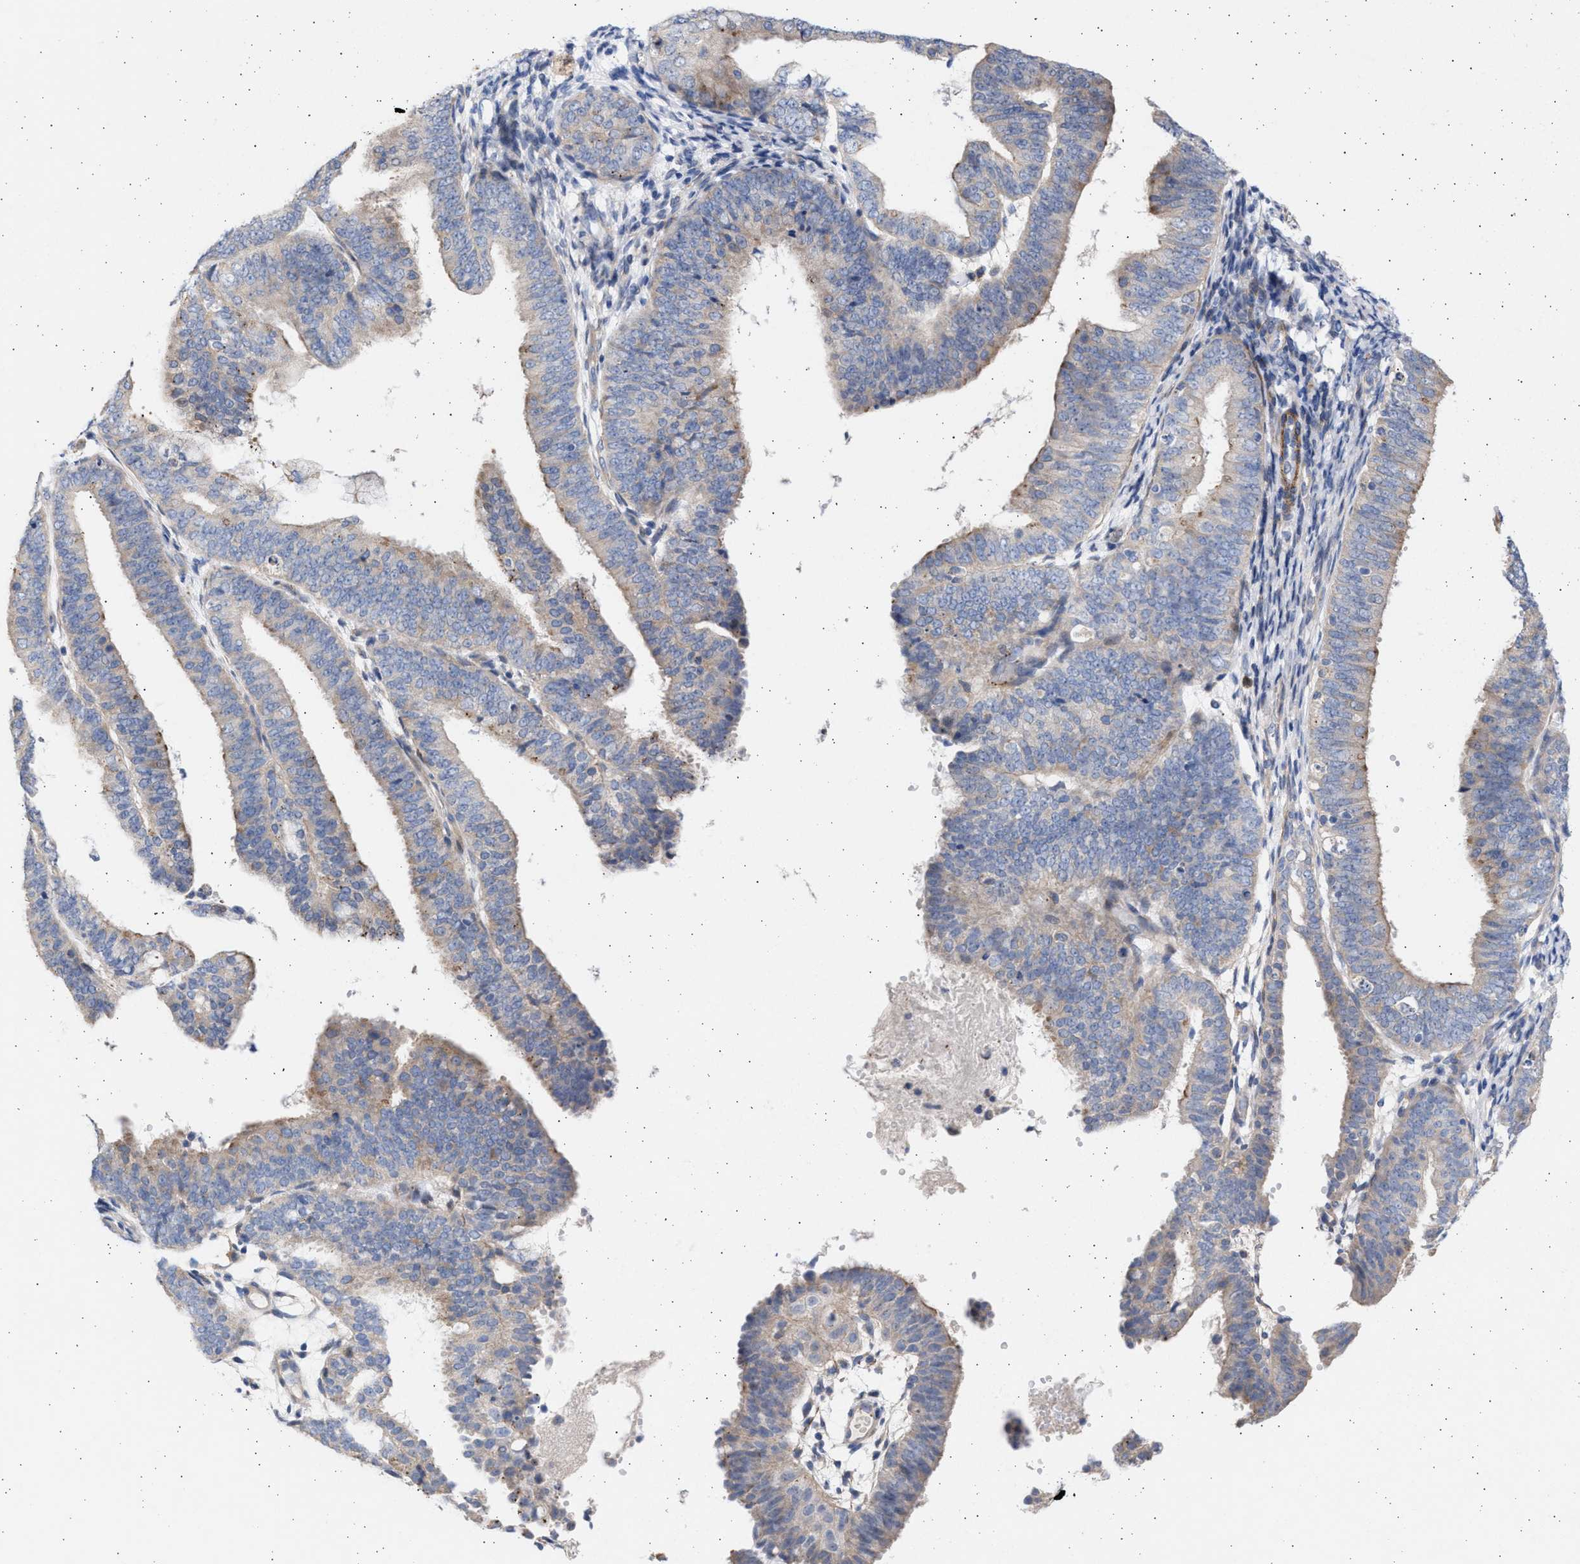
{"staining": {"intensity": "weak", "quantity": "25%-75%", "location": "cytoplasmic/membranous"}, "tissue": "endometrial cancer", "cell_type": "Tumor cells", "image_type": "cancer", "snomed": [{"axis": "morphology", "description": "Adenocarcinoma, NOS"}, {"axis": "topography", "description": "Endometrium"}], "caption": "IHC histopathology image of endometrial cancer stained for a protein (brown), which displays low levels of weak cytoplasmic/membranous expression in approximately 25%-75% of tumor cells.", "gene": "NBR1", "patient": {"sex": "female", "age": 63}}